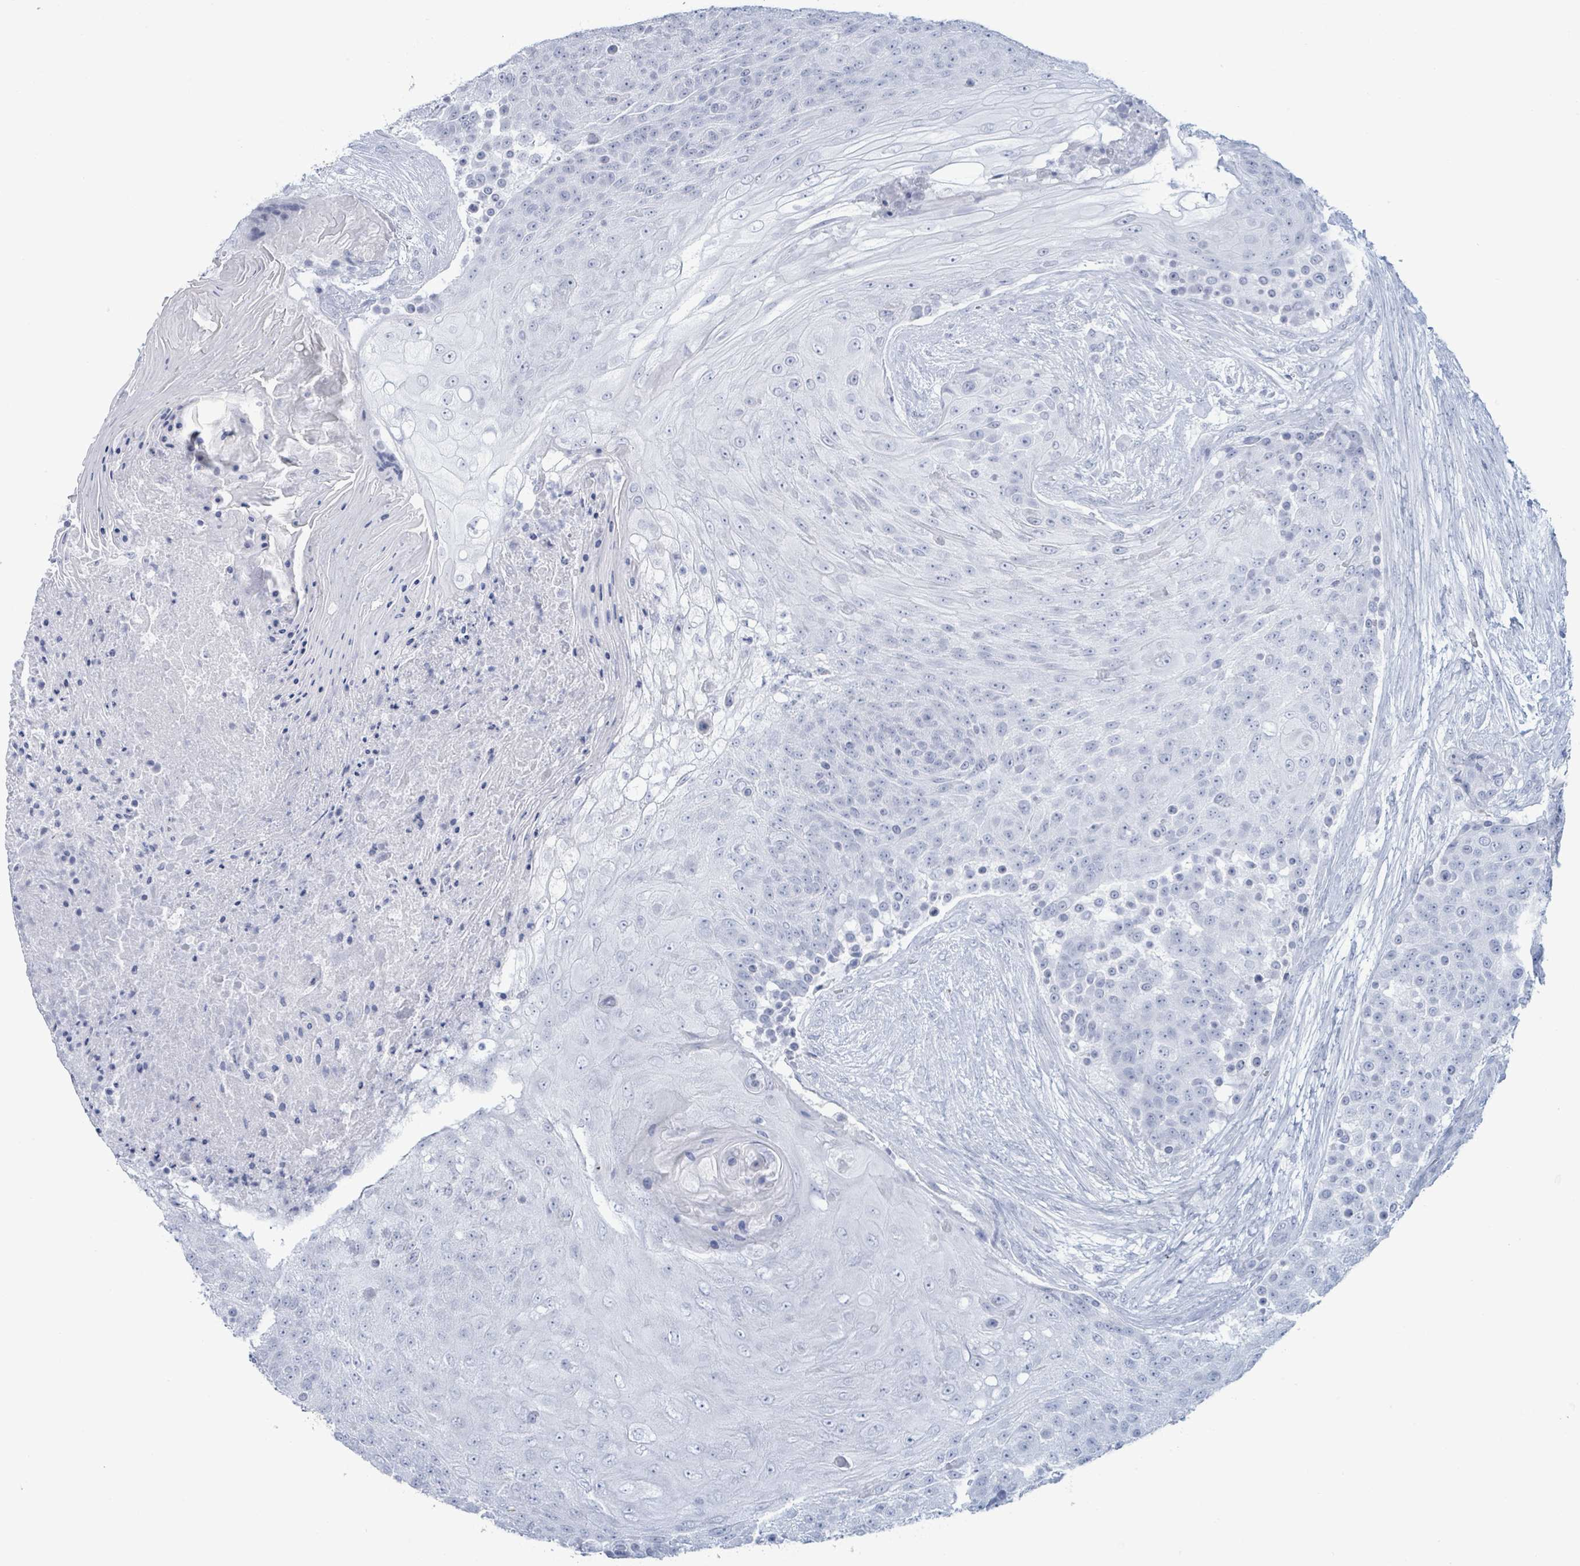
{"staining": {"intensity": "negative", "quantity": "none", "location": "none"}, "tissue": "urothelial cancer", "cell_type": "Tumor cells", "image_type": "cancer", "snomed": [{"axis": "morphology", "description": "Urothelial carcinoma, High grade"}, {"axis": "topography", "description": "Urinary bladder"}], "caption": "This is a histopathology image of immunohistochemistry (IHC) staining of urothelial cancer, which shows no expression in tumor cells.", "gene": "KRT8", "patient": {"sex": "female", "age": 63}}